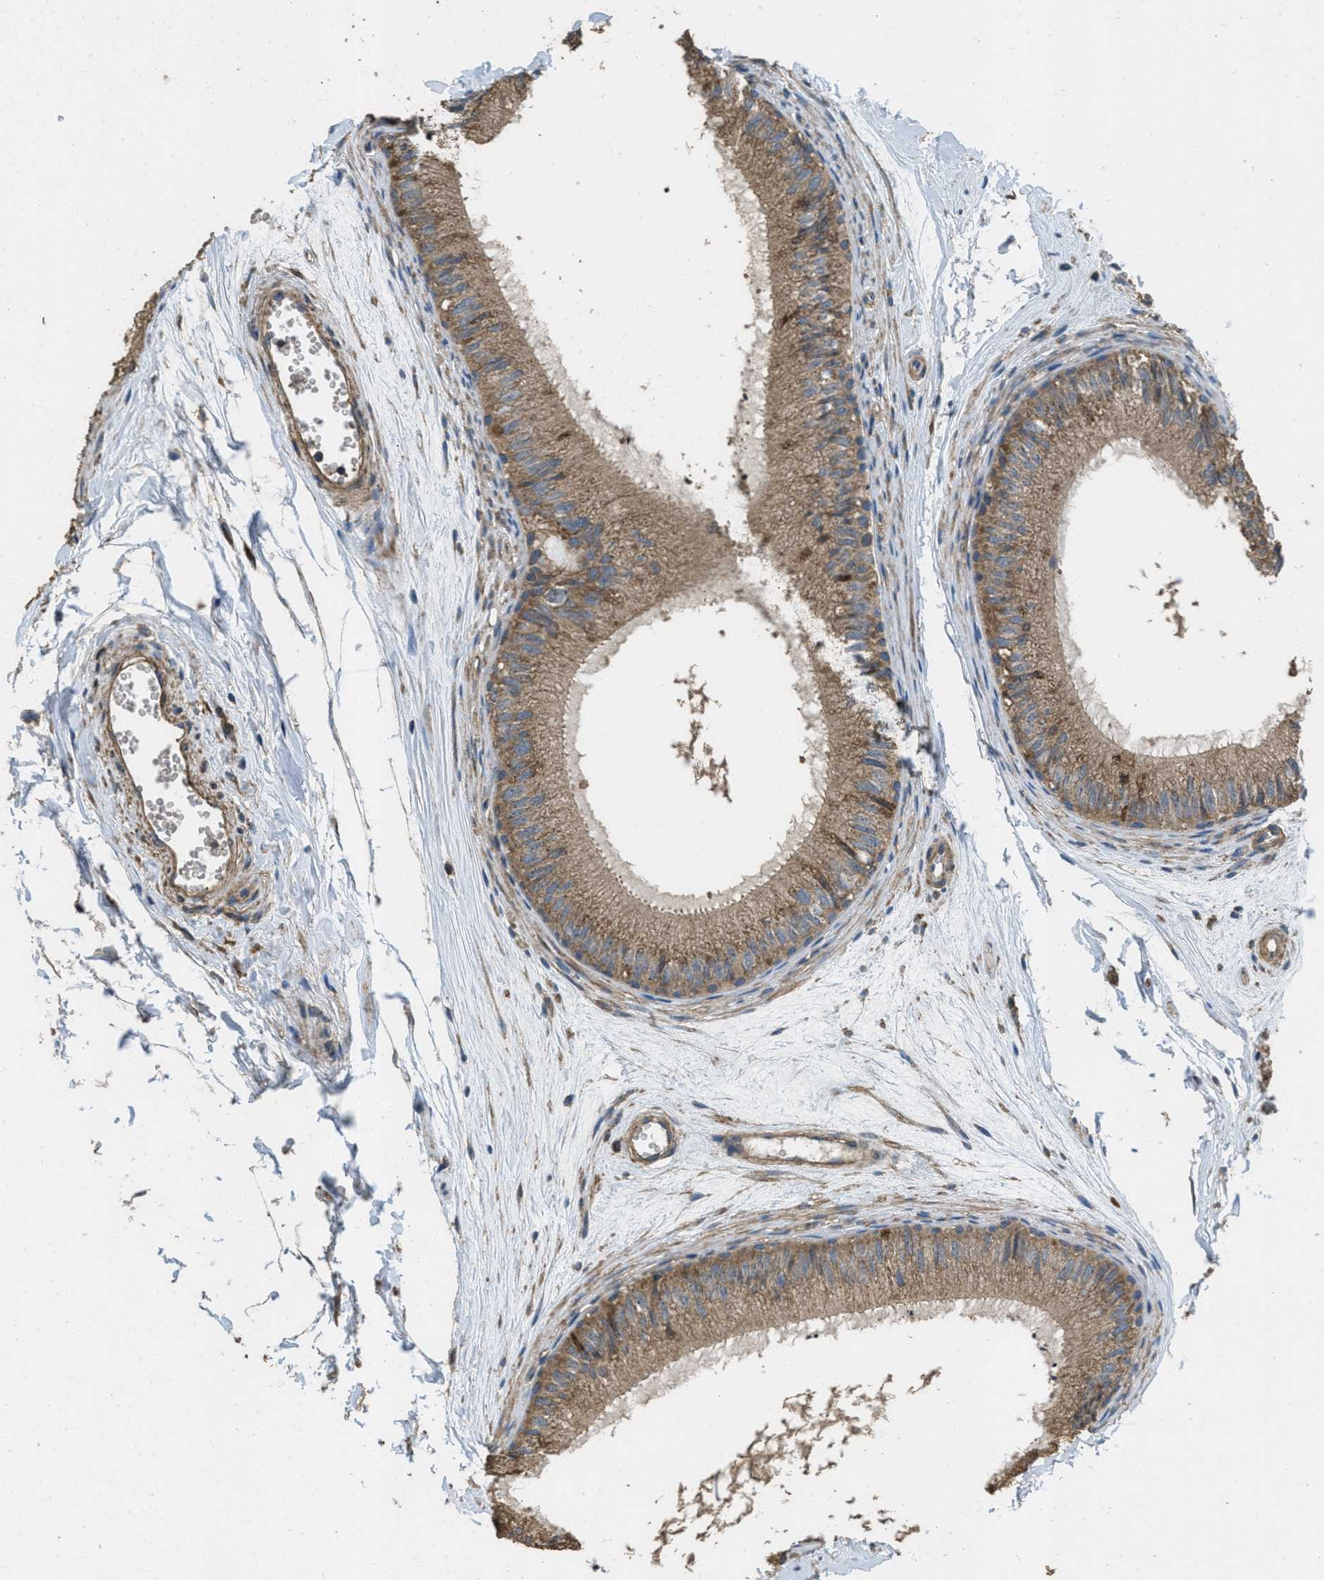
{"staining": {"intensity": "moderate", "quantity": ">75%", "location": "cytoplasmic/membranous"}, "tissue": "epididymis", "cell_type": "Glandular cells", "image_type": "normal", "snomed": [{"axis": "morphology", "description": "Normal tissue, NOS"}, {"axis": "topography", "description": "Epididymis"}], "caption": "The image demonstrates a brown stain indicating the presence of a protein in the cytoplasmic/membranous of glandular cells in epididymis. The staining was performed using DAB (3,3'-diaminobenzidine), with brown indicating positive protein expression. Nuclei are stained blue with hematoxylin.", "gene": "THBS2", "patient": {"sex": "male", "age": 56}}